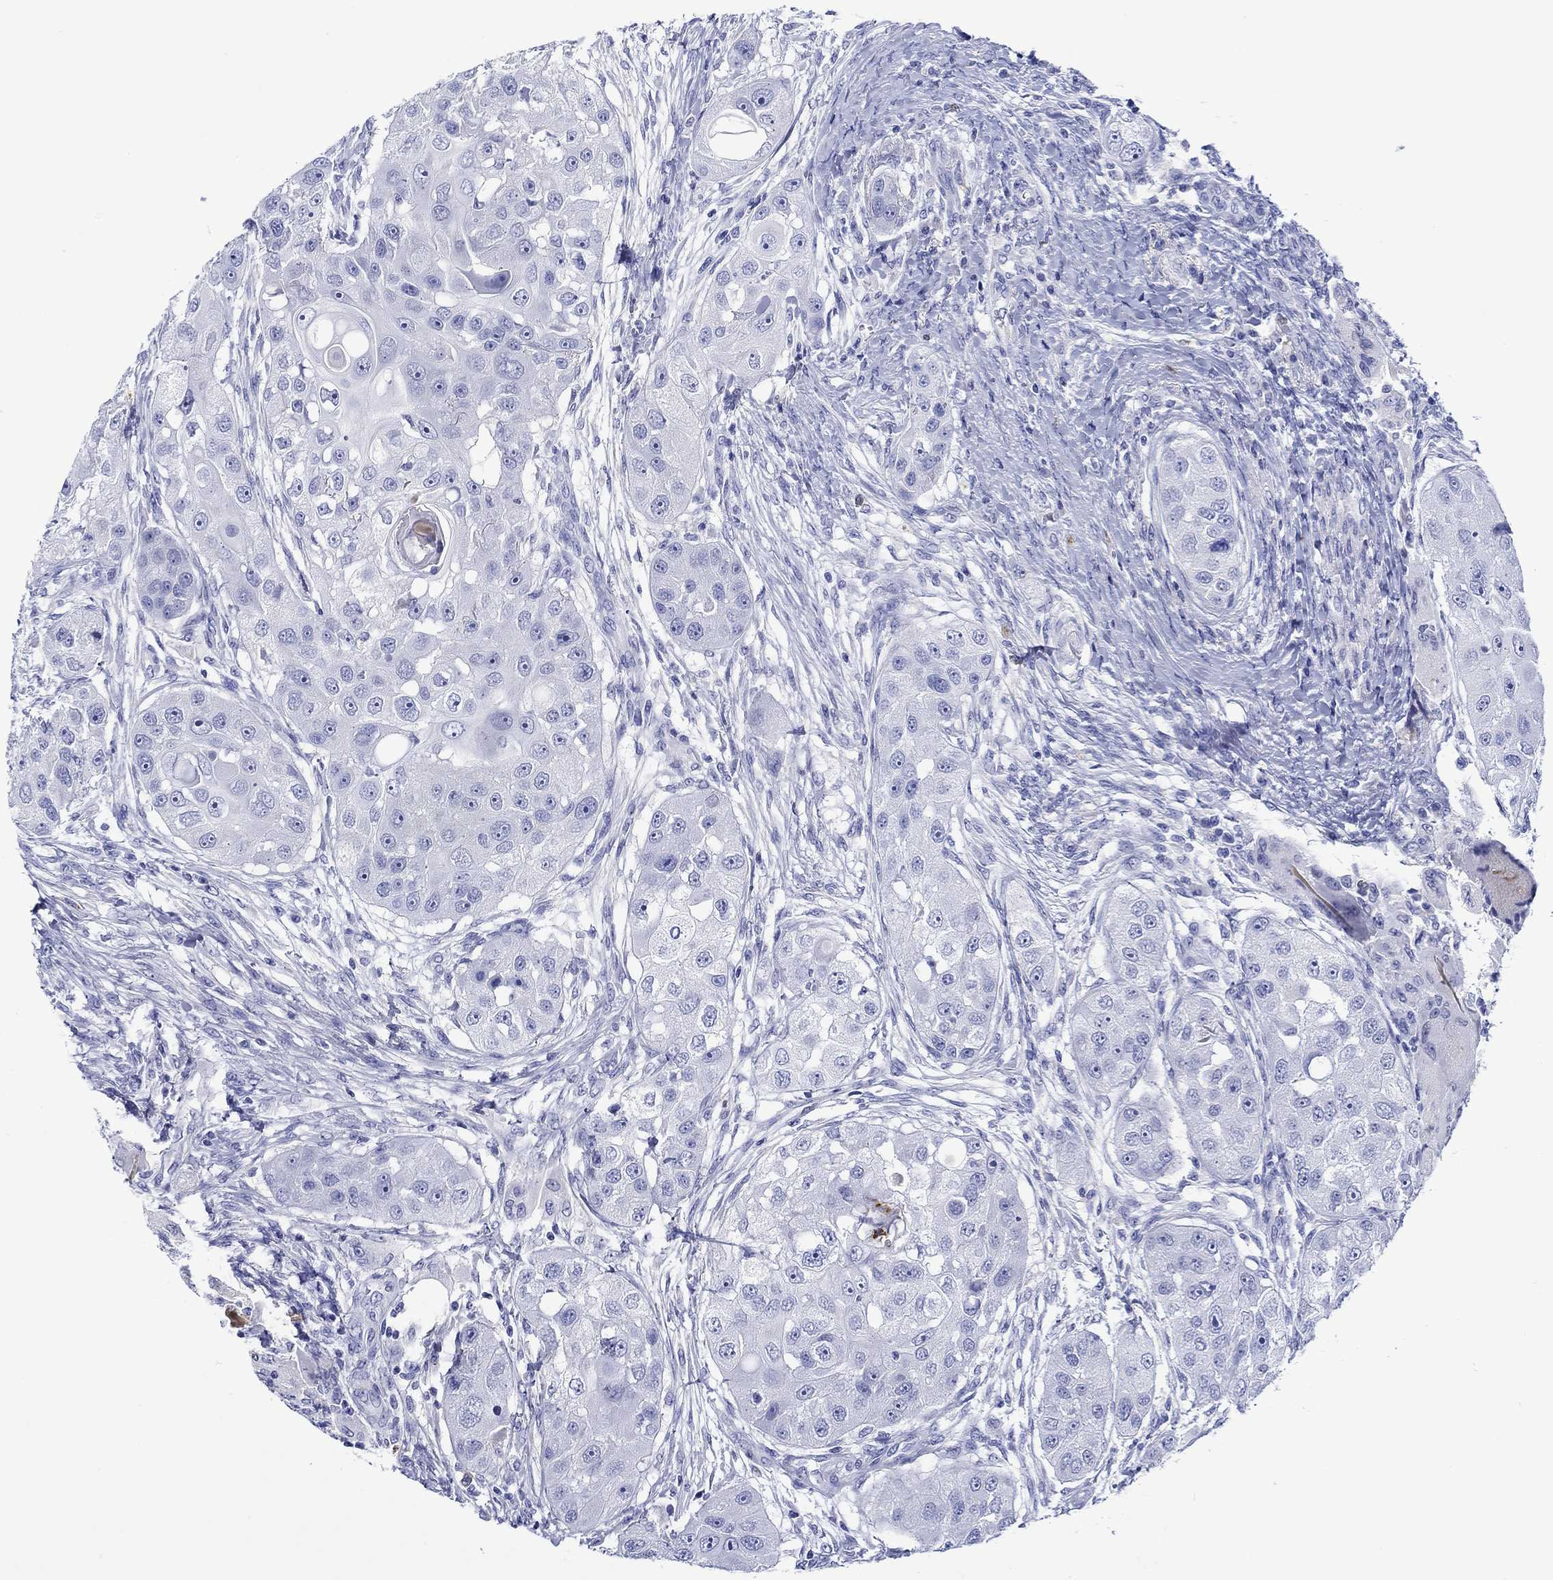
{"staining": {"intensity": "negative", "quantity": "none", "location": "none"}, "tissue": "head and neck cancer", "cell_type": "Tumor cells", "image_type": "cancer", "snomed": [{"axis": "morphology", "description": "Squamous cell carcinoma, NOS"}, {"axis": "topography", "description": "Head-Neck"}], "caption": "This is a photomicrograph of IHC staining of head and neck cancer (squamous cell carcinoma), which shows no expression in tumor cells.", "gene": "EPX", "patient": {"sex": "male", "age": 51}}